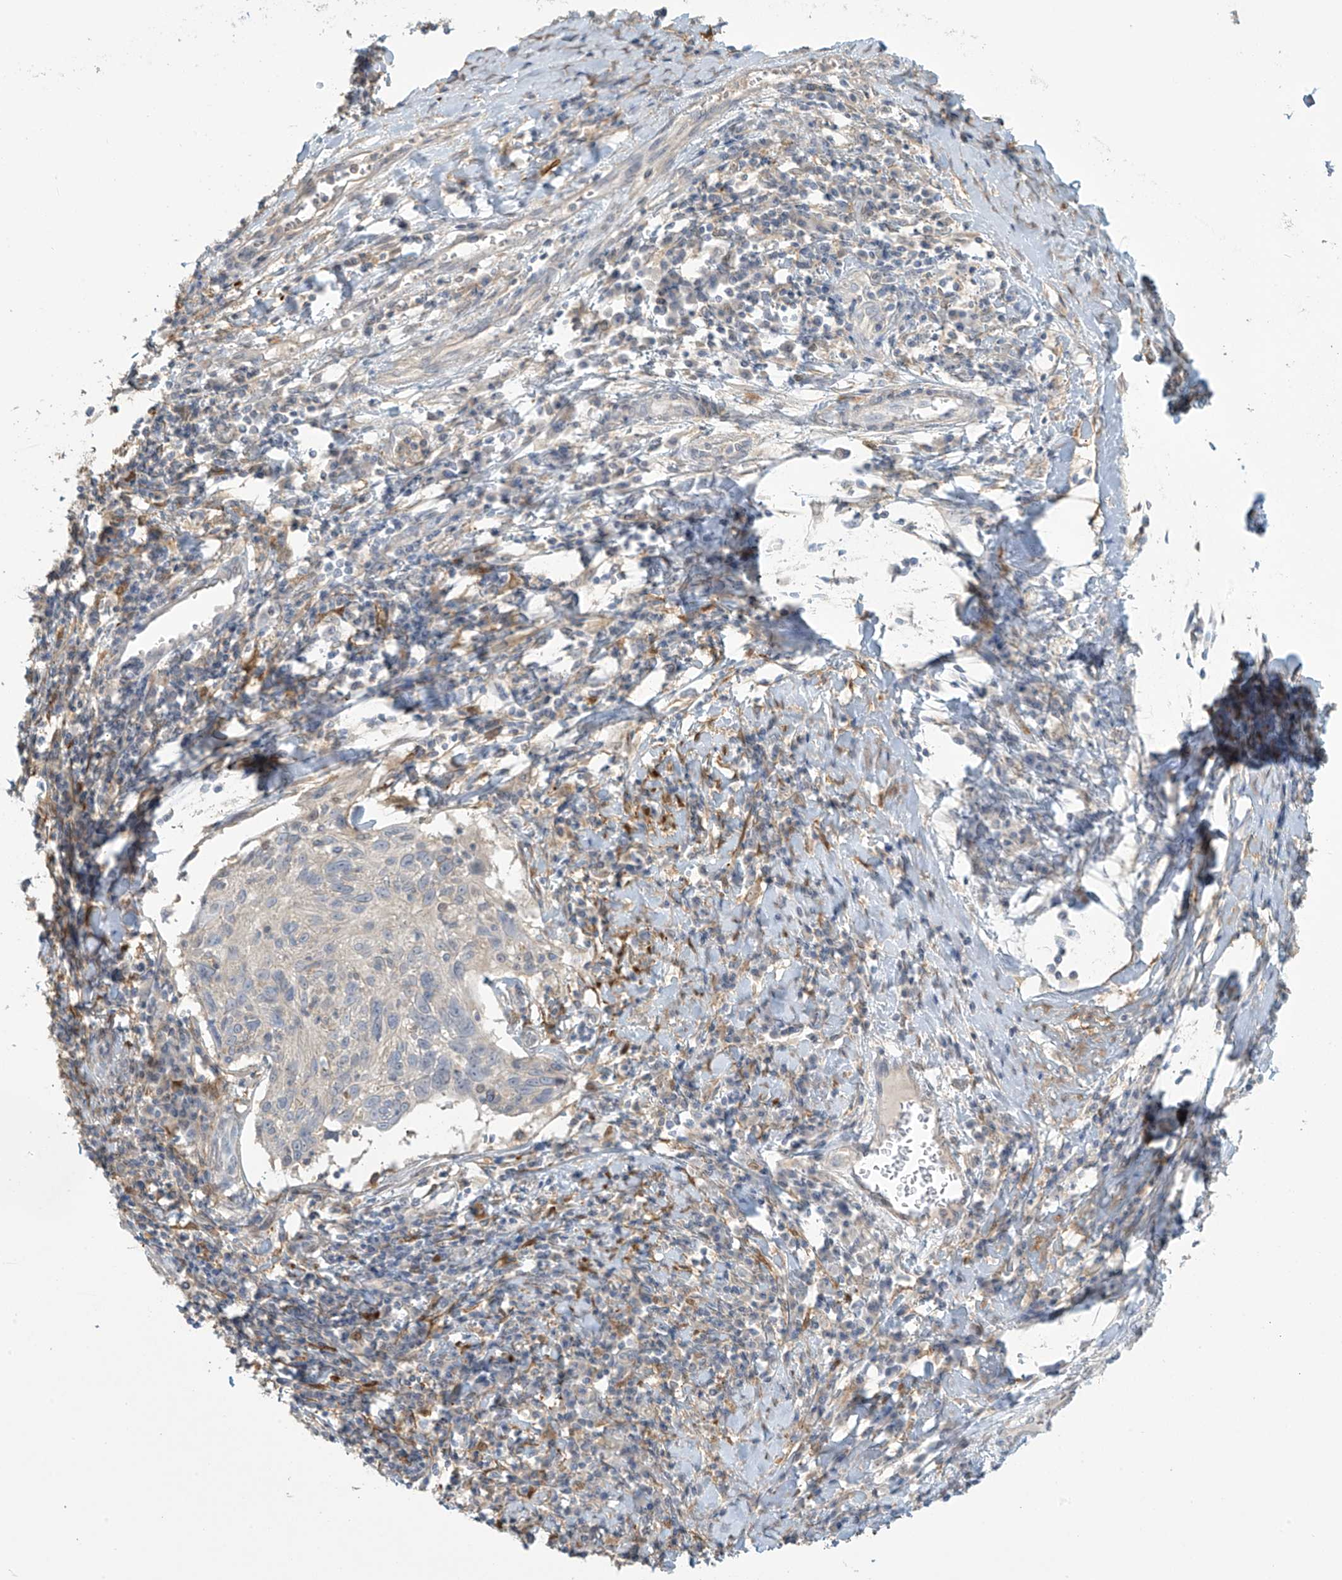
{"staining": {"intensity": "negative", "quantity": "none", "location": "none"}, "tissue": "cervical cancer", "cell_type": "Tumor cells", "image_type": "cancer", "snomed": [{"axis": "morphology", "description": "Squamous cell carcinoma, NOS"}, {"axis": "topography", "description": "Cervix"}], "caption": "Tumor cells show no significant expression in cervical squamous cell carcinoma.", "gene": "TAGAP", "patient": {"sex": "female", "age": 51}}